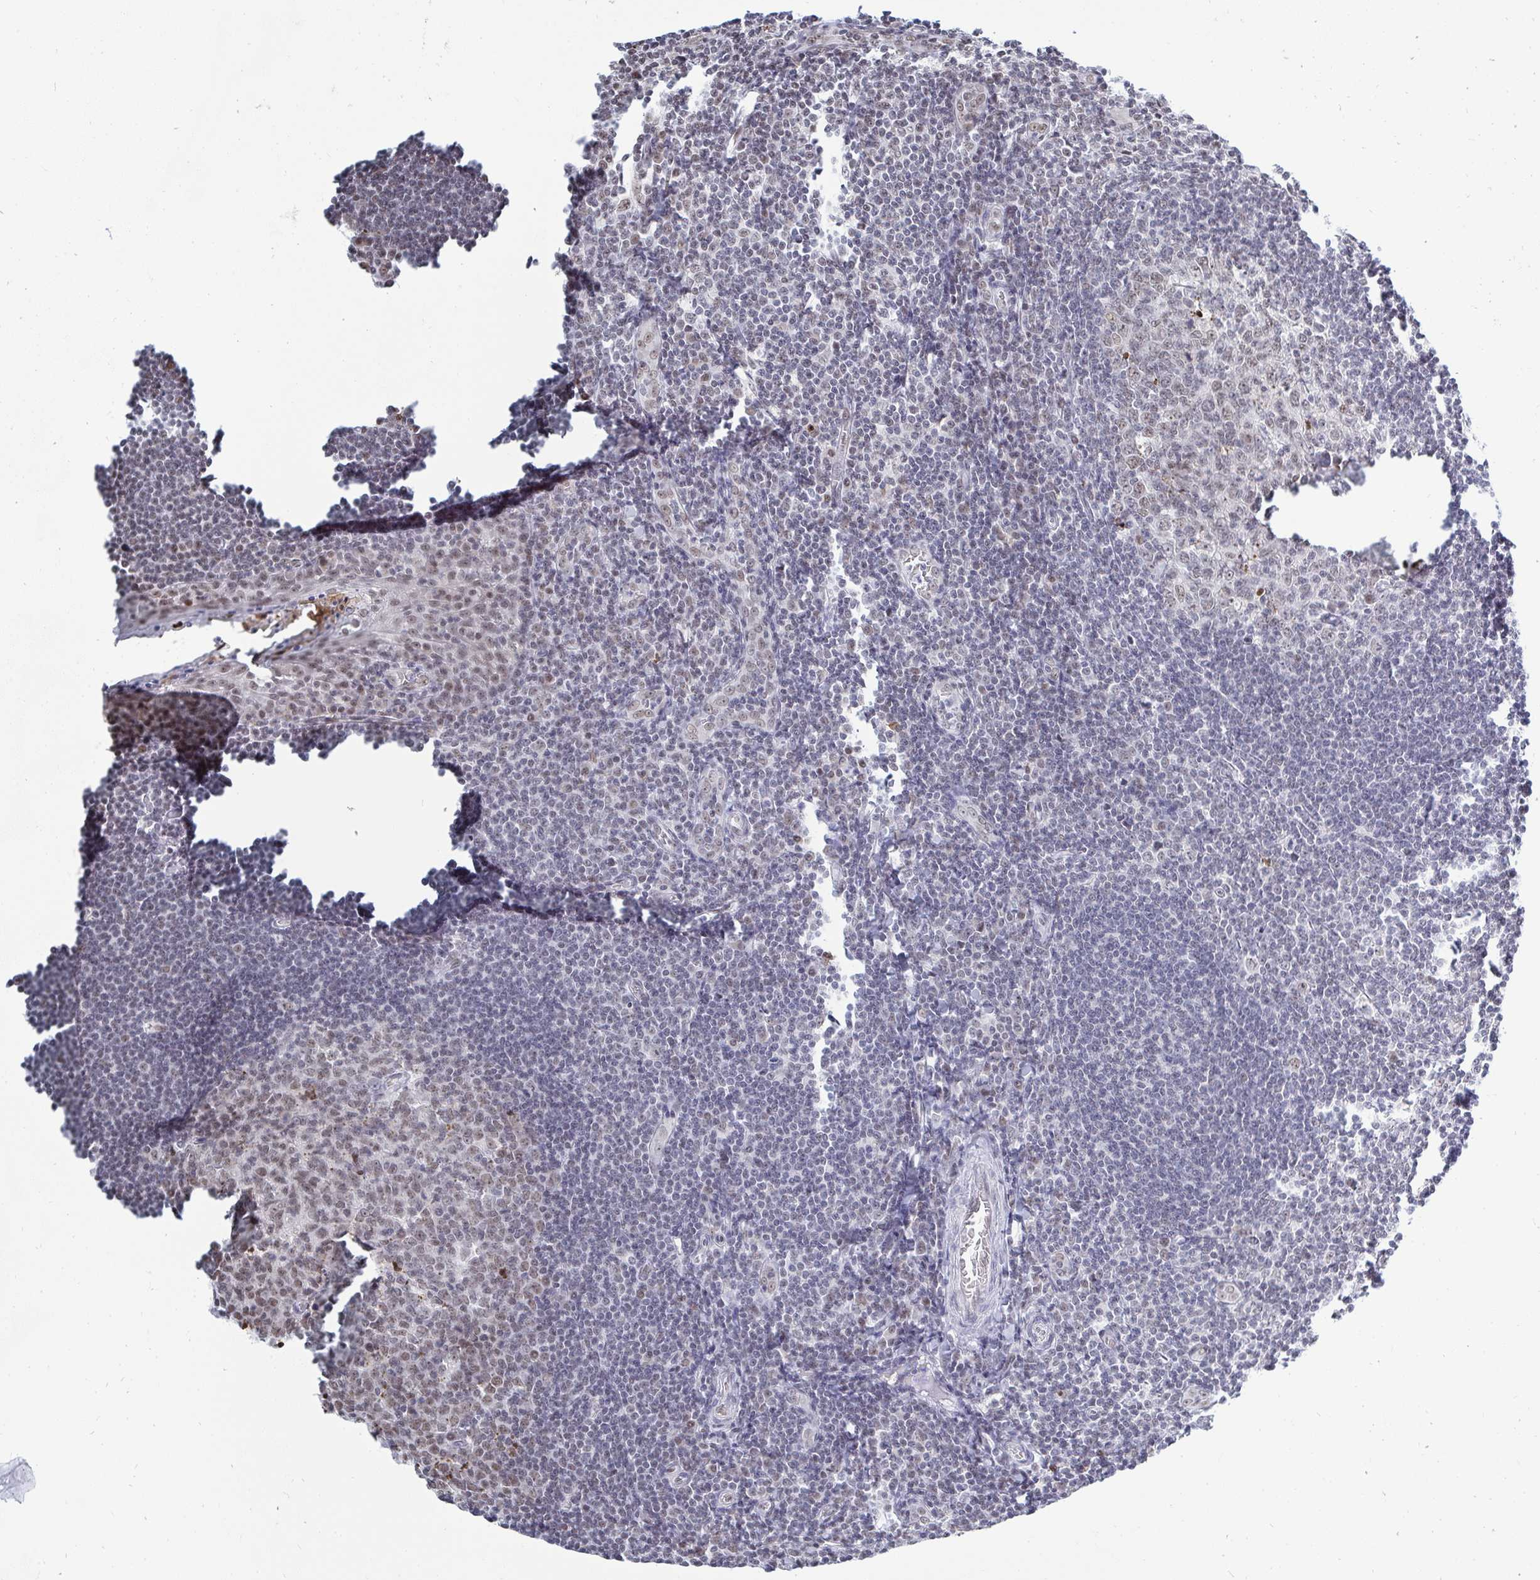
{"staining": {"intensity": "weak", "quantity": "25%-75%", "location": "nuclear"}, "tissue": "tonsil", "cell_type": "Germinal center cells", "image_type": "normal", "snomed": [{"axis": "morphology", "description": "Normal tissue, NOS"}, {"axis": "topography", "description": "Tonsil"}], "caption": "Immunohistochemical staining of unremarkable human tonsil exhibits weak nuclear protein staining in about 25%-75% of germinal center cells.", "gene": "TRIP12", "patient": {"sex": "male", "age": 27}}